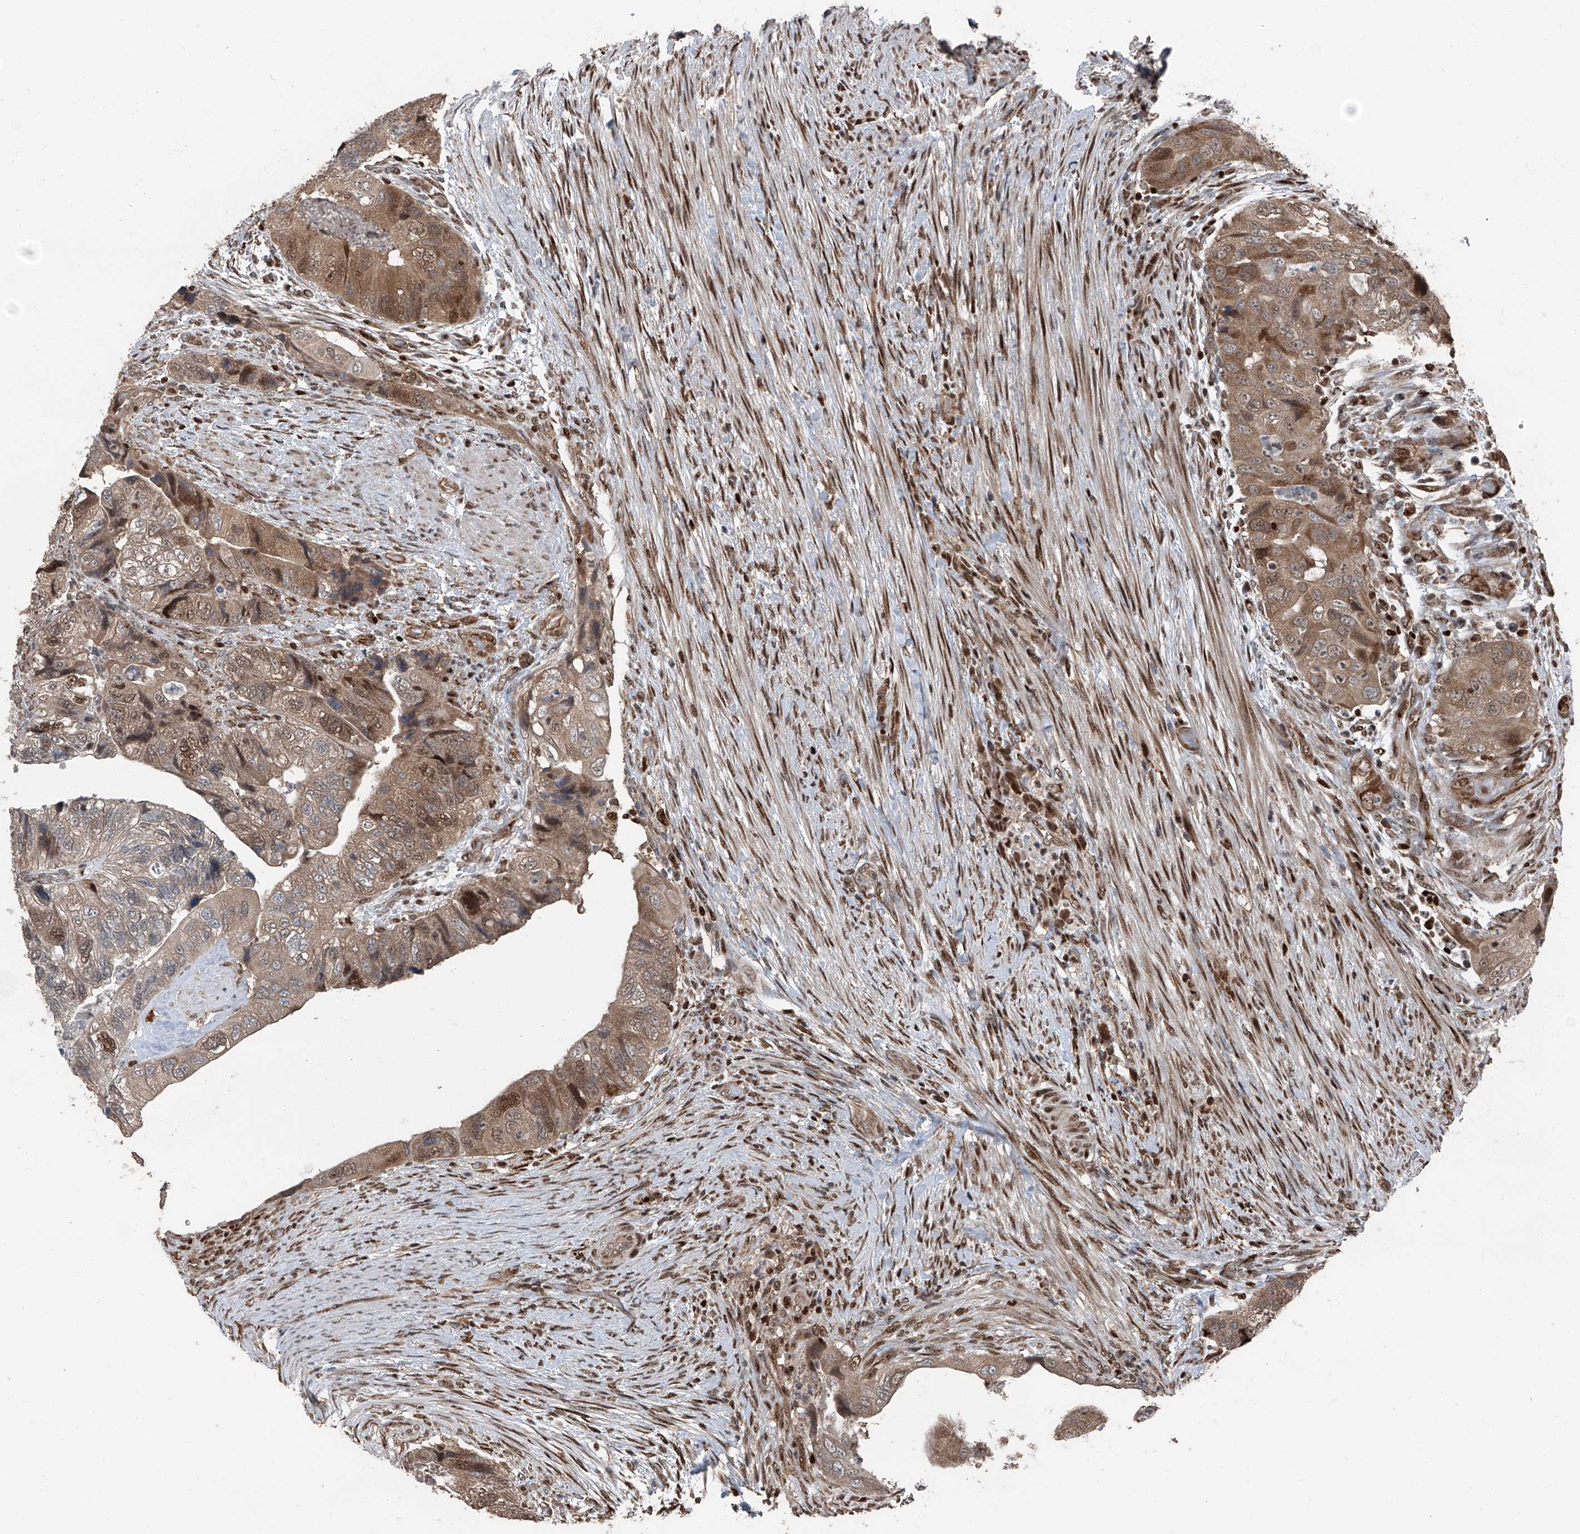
{"staining": {"intensity": "moderate", "quantity": "25%-75%", "location": "cytoplasmic/membranous,nuclear"}, "tissue": "colorectal cancer", "cell_type": "Tumor cells", "image_type": "cancer", "snomed": [{"axis": "morphology", "description": "Adenocarcinoma, NOS"}, {"axis": "topography", "description": "Rectum"}], "caption": "This is a photomicrograph of immunohistochemistry staining of adenocarcinoma (colorectal), which shows moderate positivity in the cytoplasmic/membranous and nuclear of tumor cells.", "gene": "FKBP5", "patient": {"sex": "male", "age": 63}}